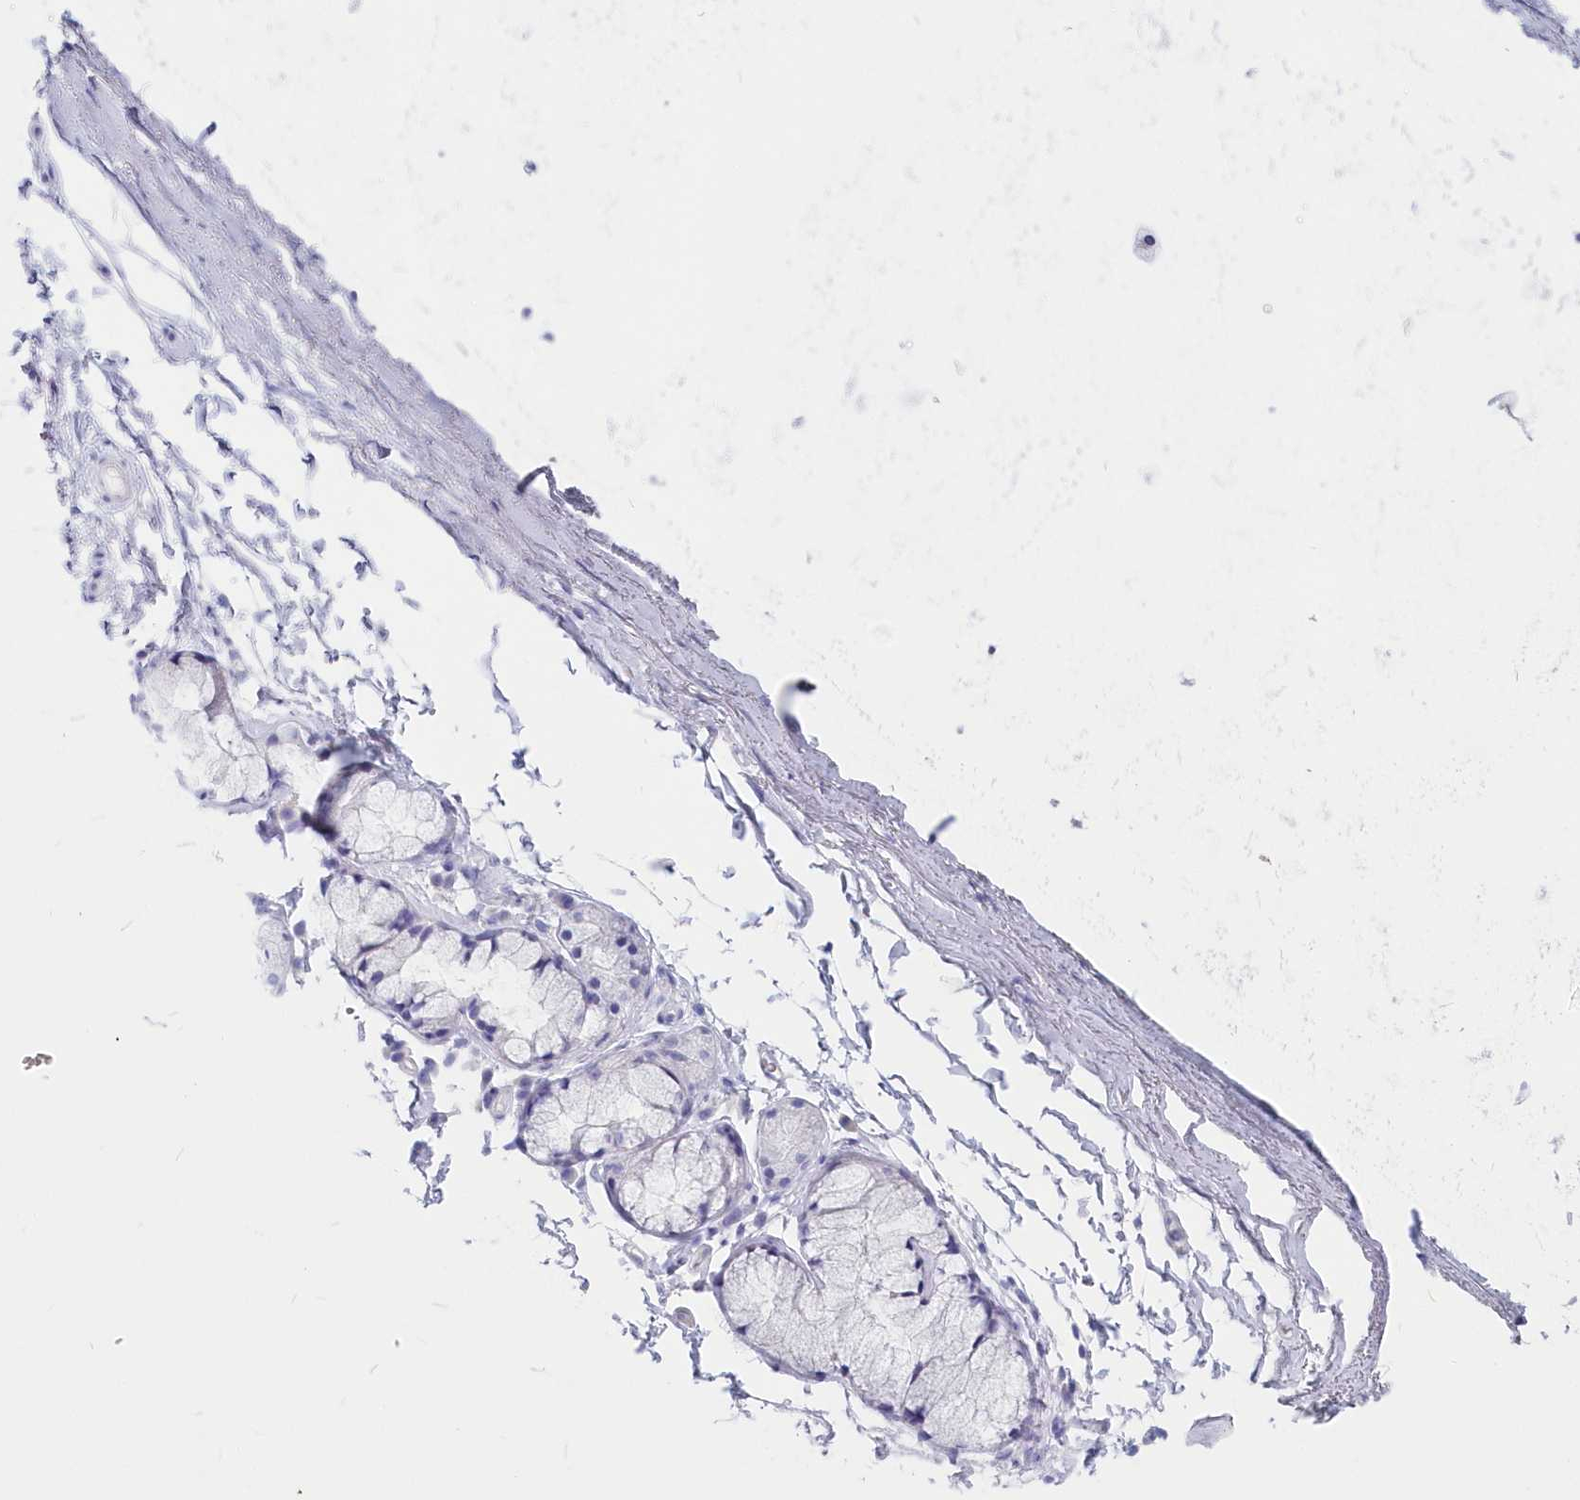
{"staining": {"intensity": "negative", "quantity": "none", "location": "none"}, "tissue": "adipose tissue", "cell_type": "Adipocytes", "image_type": "normal", "snomed": [{"axis": "morphology", "description": "Normal tissue, NOS"}, {"axis": "topography", "description": "Cartilage tissue"}, {"axis": "topography", "description": "Bronchus"}], "caption": "Immunohistochemistry (IHC) photomicrograph of benign adipose tissue stained for a protein (brown), which displays no expression in adipocytes.", "gene": "CSNK1G2", "patient": {"sex": "female", "age": 73}}